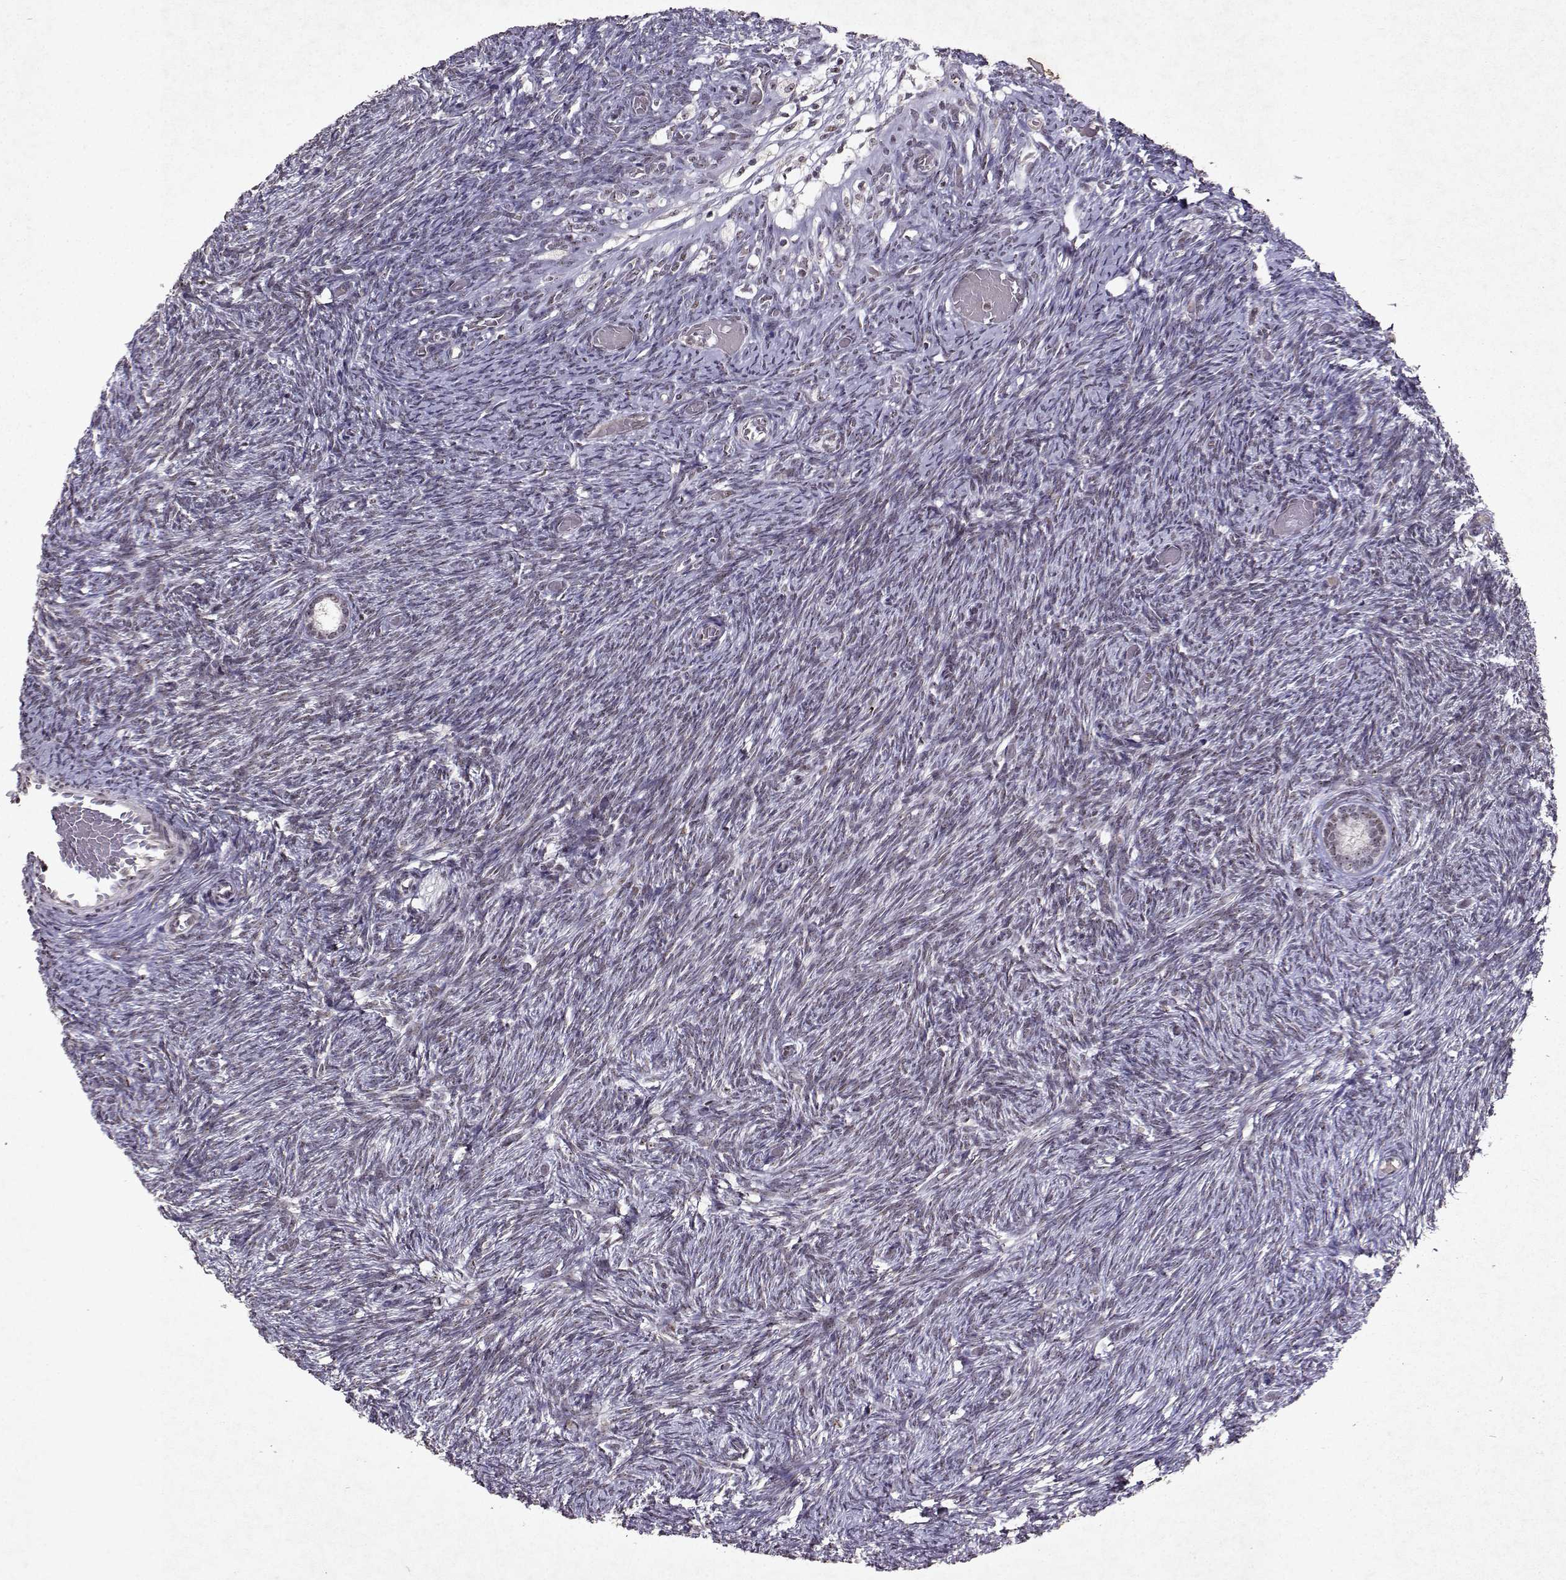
{"staining": {"intensity": "weak", "quantity": ">75%", "location": "nuclear"}, "tissue": "ovary", "cell_type": "Follicle cells", "image_type": "normal", "snomed": [{"axis": "morphology", "description": "Normal tissue, NOS"}, {"axis": "topography", "description": "Ovary"}], "caption": "Ovary stained with DAB (3,3'-diaminobenzidine) immunohistochemistry (IHC) demonstrates low levels of weak nuclear expression in about >75% of follicle cells. (Brightfield microscopy of DAB IHC at high magnification).", "gene": "DDX56", "patient": {"sex": "female", "age": 39}}